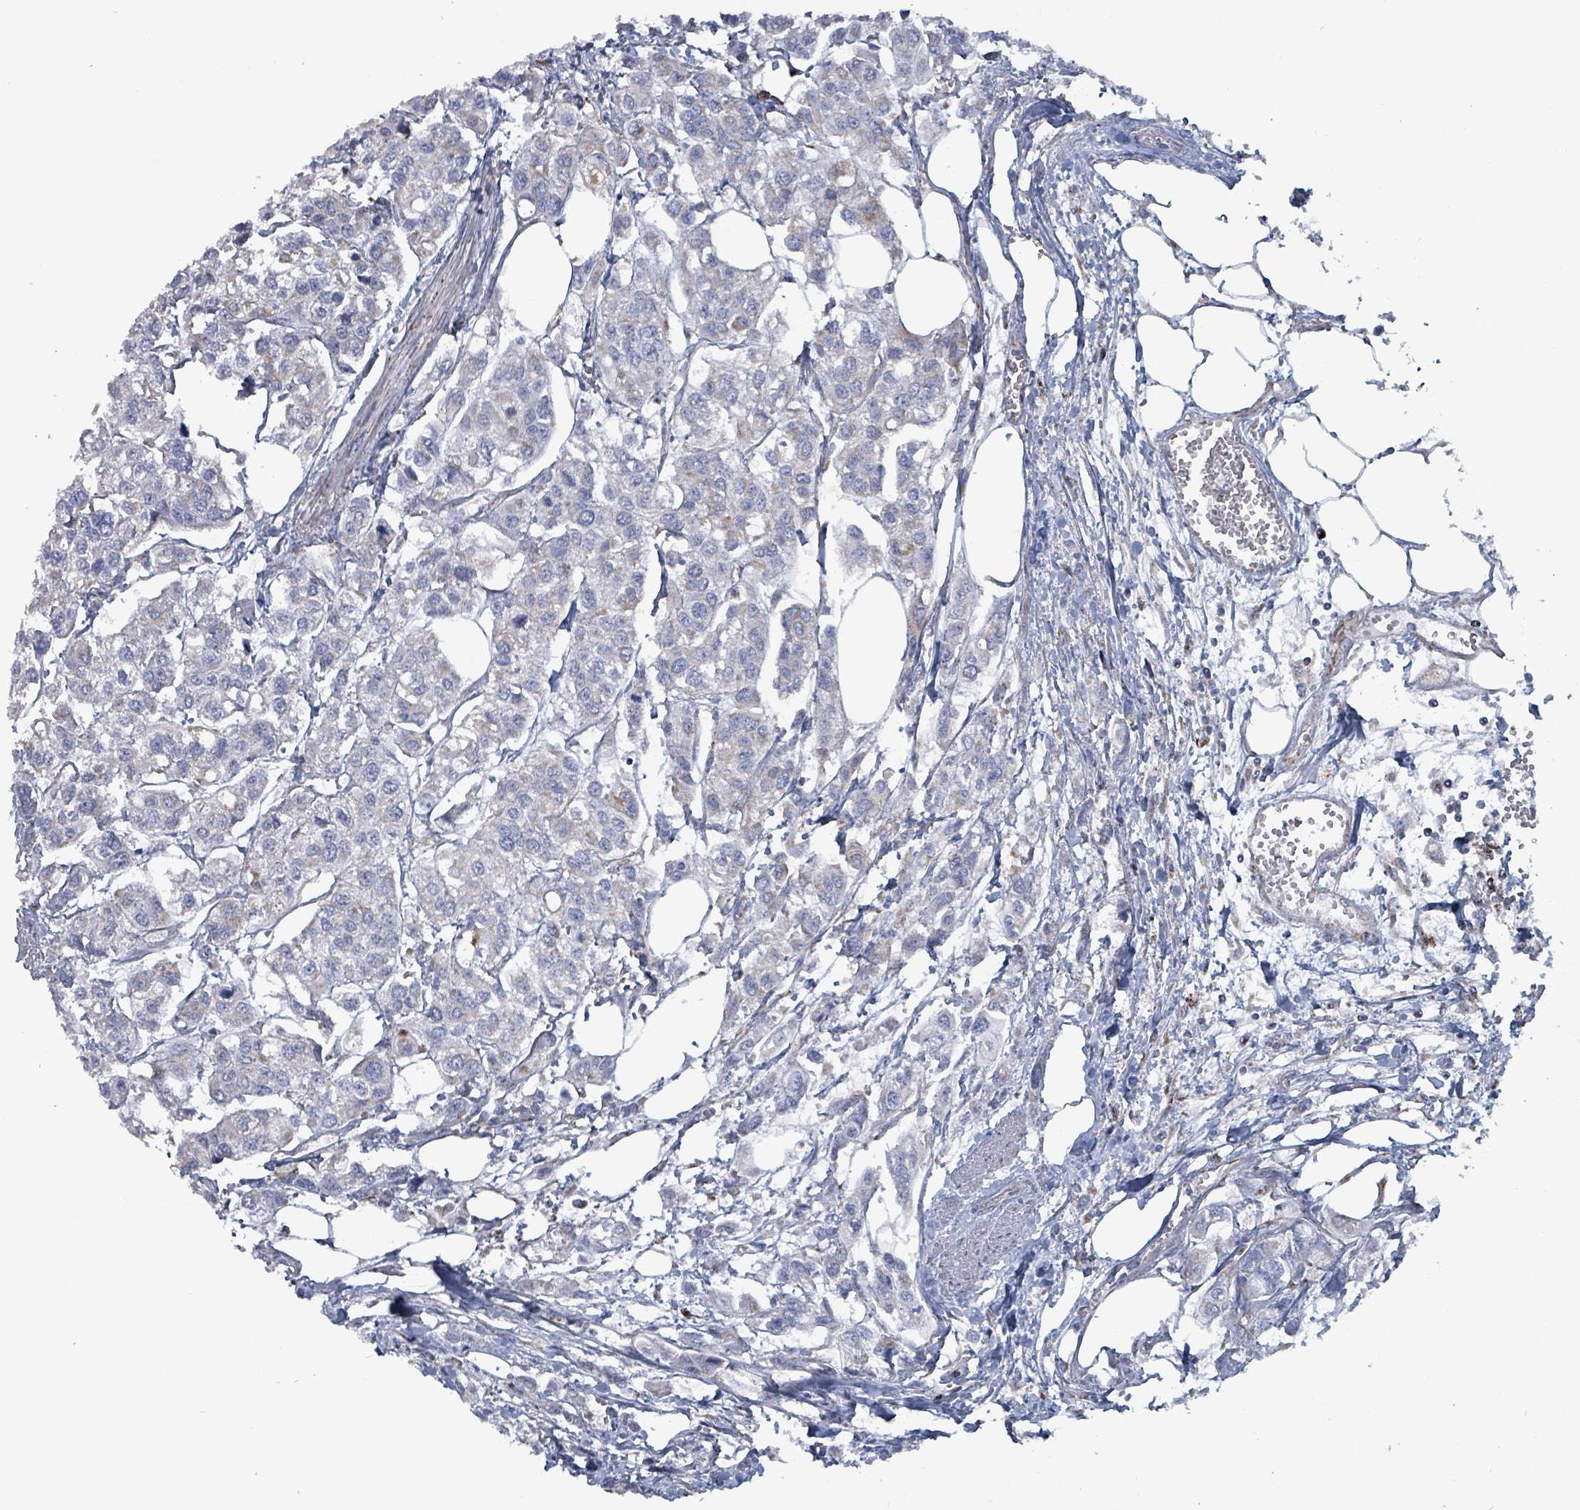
{"staining": {"intensity": "negative", "quantity": "none", "location": "none"}, "tissue": "urothelial cancer", "cell_type": "Tumor cells", "image_type": "cancer", "snomed": [{"axis": "morphology", "description": "Urothelial carcinoma, High grade"}, {"axis": "topography", "description": "Urinary bladder"}], "caption": "Tumor cells show no significant expression in high-grade urothelial carcinoma.", "gene": "IDH3B", "patient": {"sex": "male", "age": 67}}